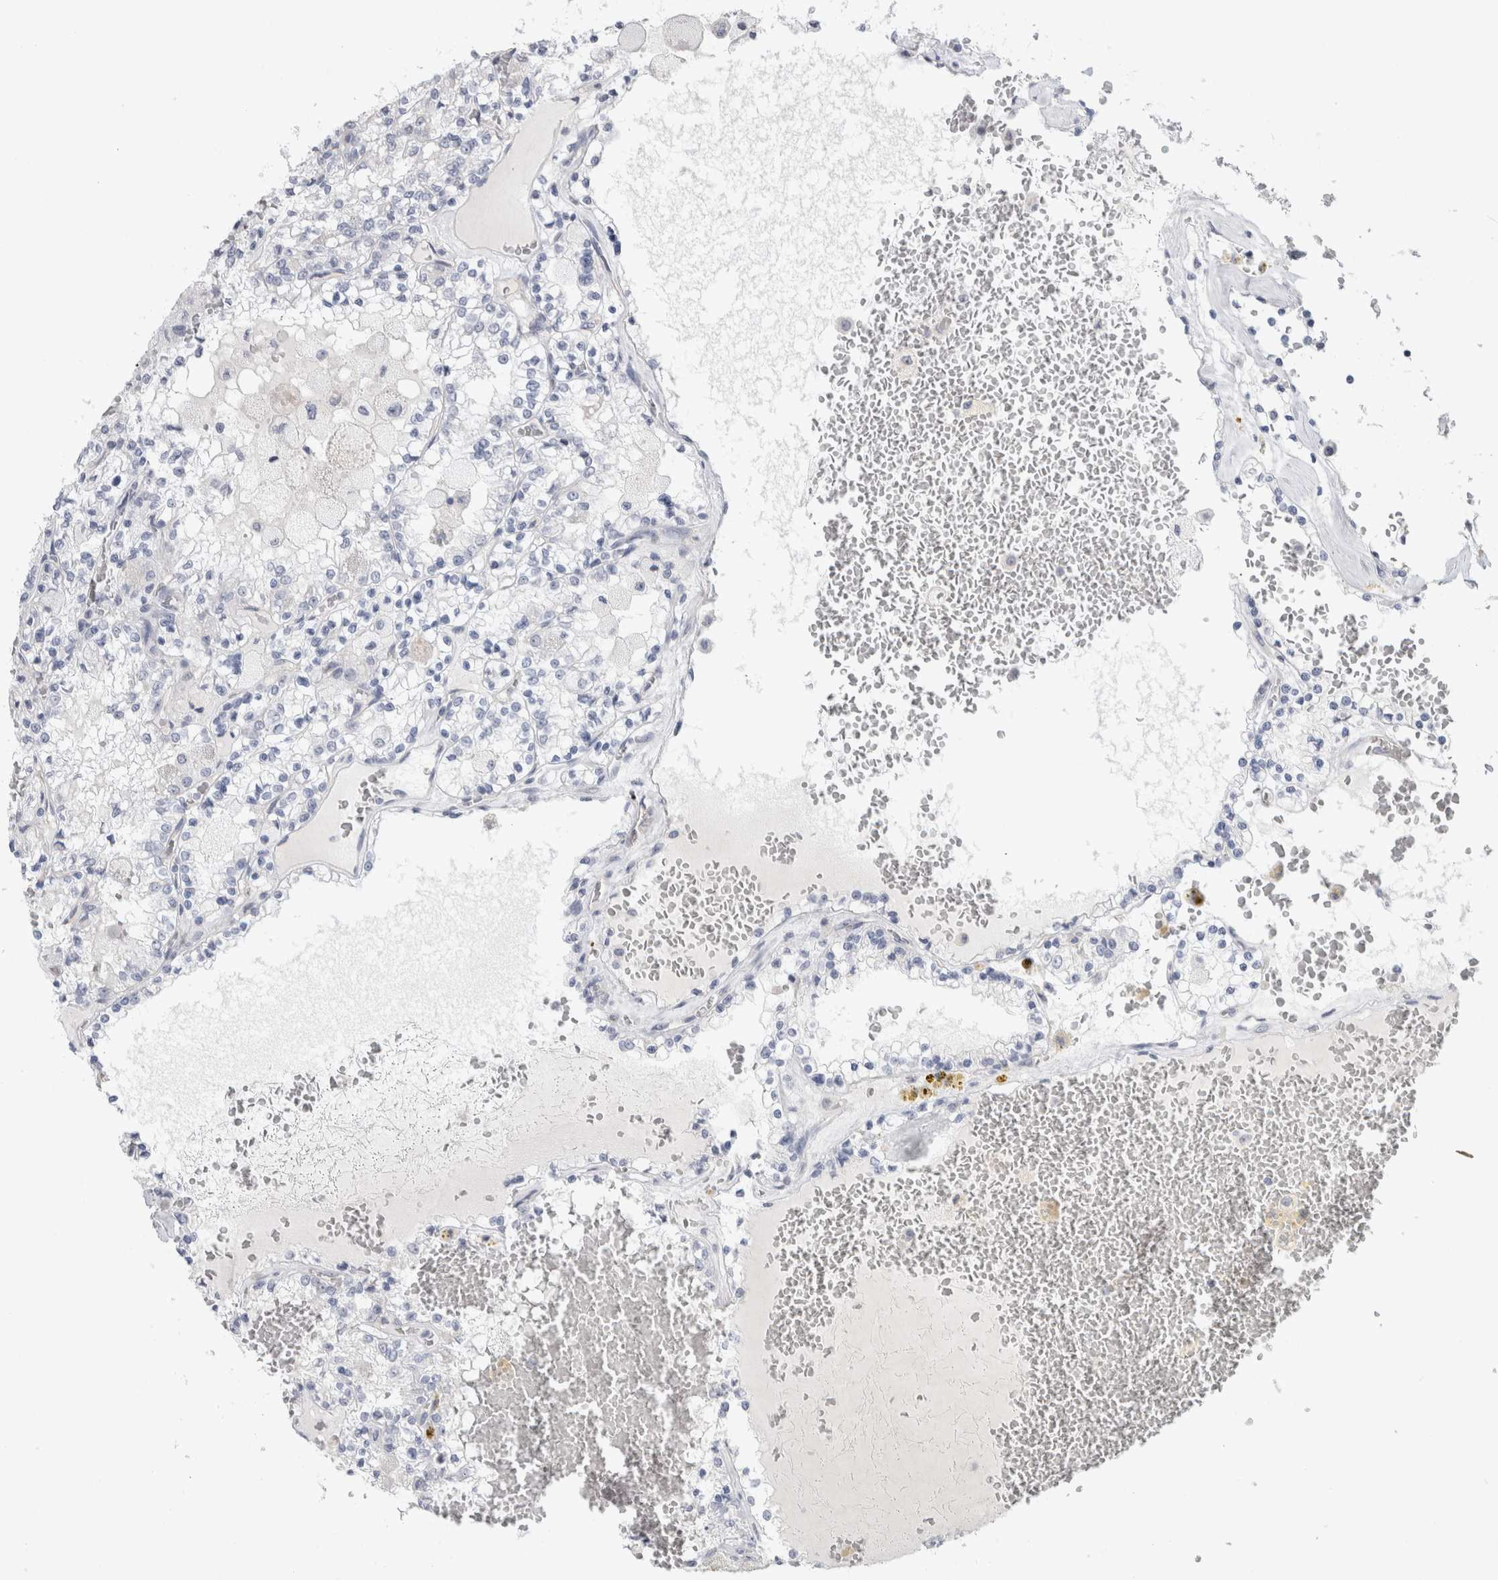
{"staining": {"intensity": "negative", "quantity": "none", "location": "none"}, "tissue": "renal cancer", "cell_type": "Tumor cells", "image_type": "cancer", "snomed": [{"axis": "morphology", "description": "Adenocarcinoma, NOS"}, {"axis": "topography", "description": "Kidney"}], "caption": "This micrograph is of renal adenocarcinoma stained with immunohistochemistry to label a protein in brown with the nuclei are counter-stained blue. There is no expression in tumor cells.", "gene": "TONSL", "patient": {"sex": "female", "age": 56}}